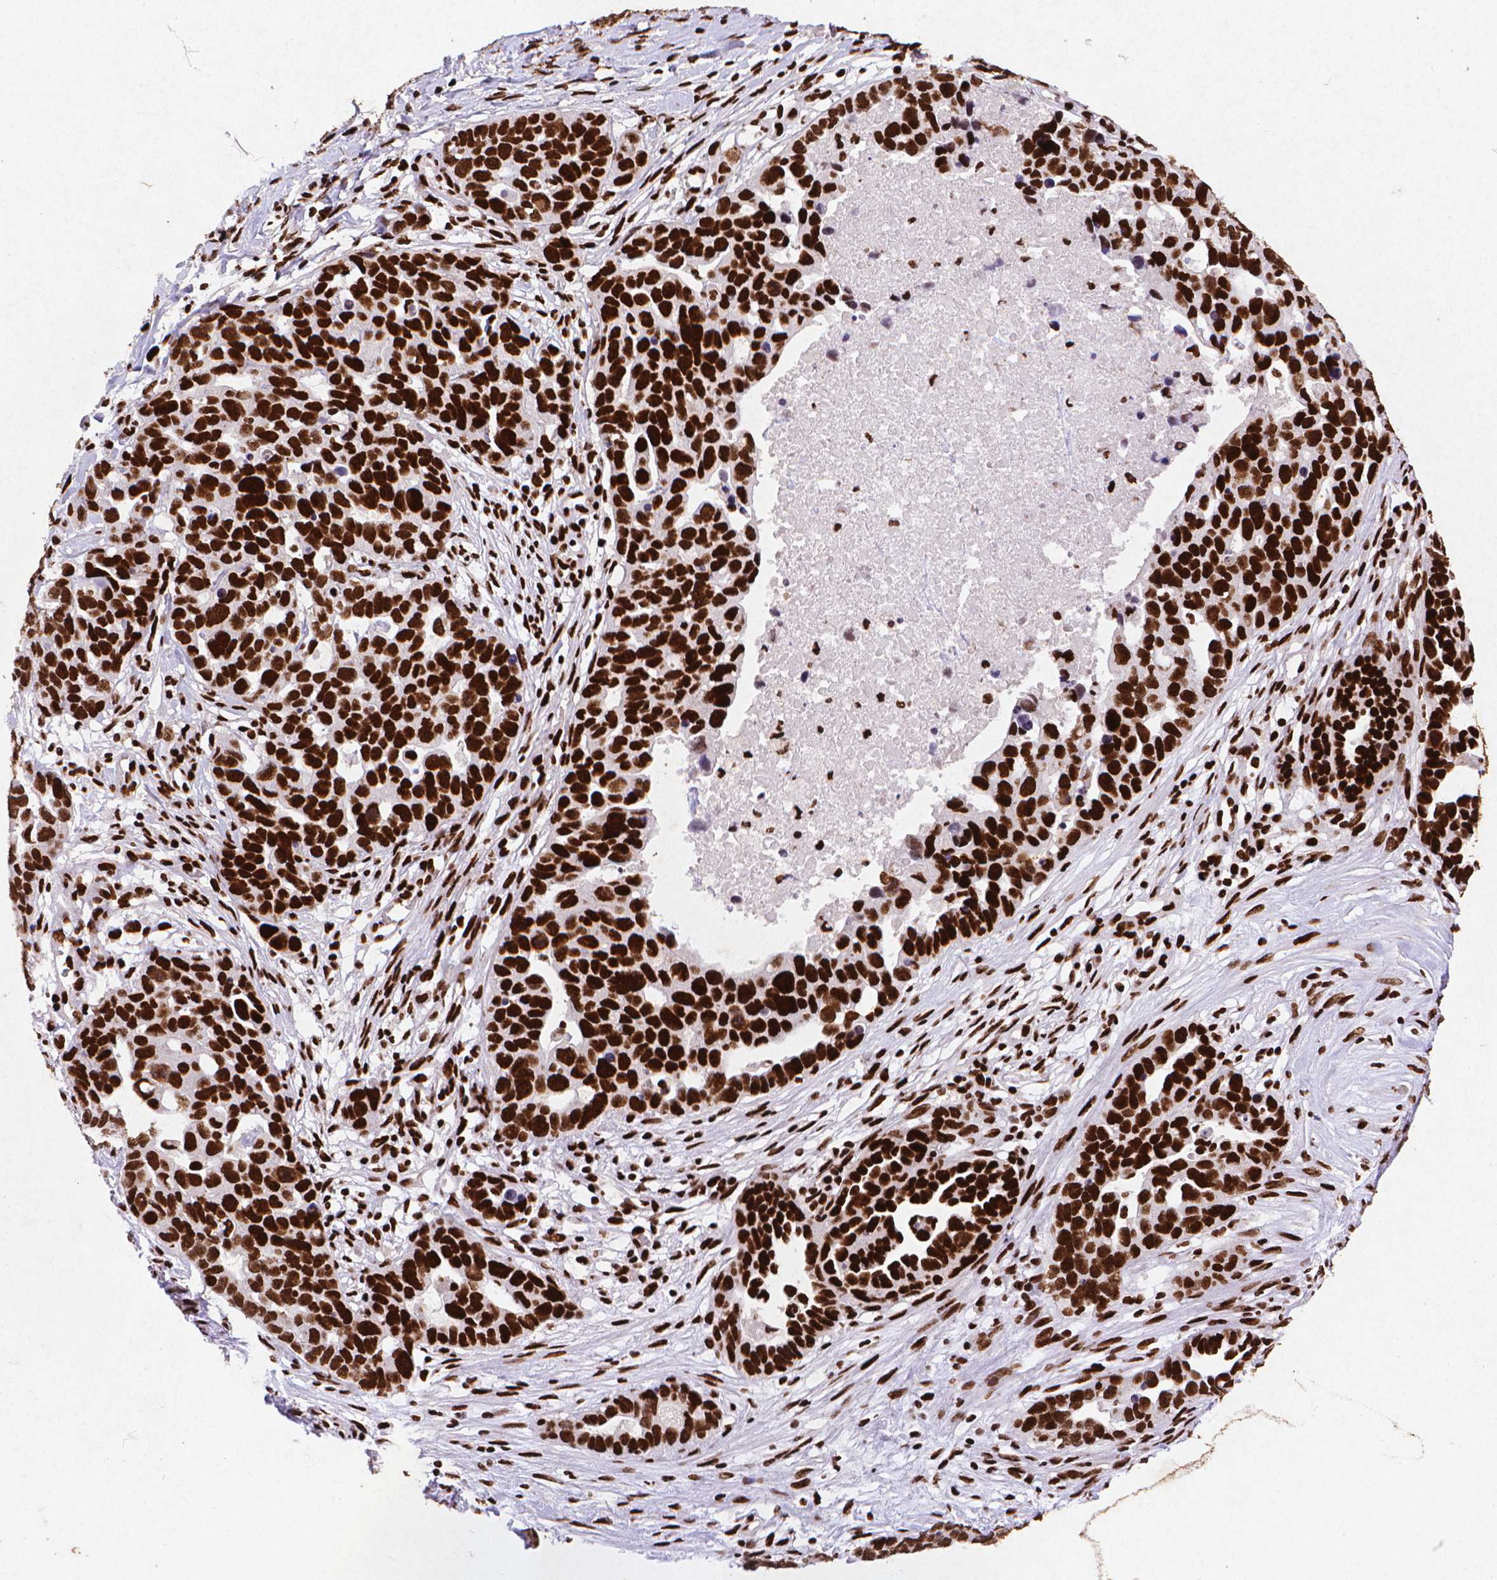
{"staining": {"intensity": "strong", "quantity": ">75%", "location": "nuclear"}, "tissue": "ovarian cancer", "cell_type": "Tumor cells", "image_type": "cancer", "snomed": [{"axis": "morphology", "description": "Cystadenocarcinoma, serous, NOS"}, {"axis": "topography", "description": "Ovary"}], "caption": "Immunohistochemistry (IHC) image of ovarian cancer (serous cystadenocarcinoma) stained for a protein (brown), which reveals high levels of strong nuclear staining in approximately >75% of tumor cells.", "gene": "CITED2", "patient": {"sex": "female", "age": 54}}